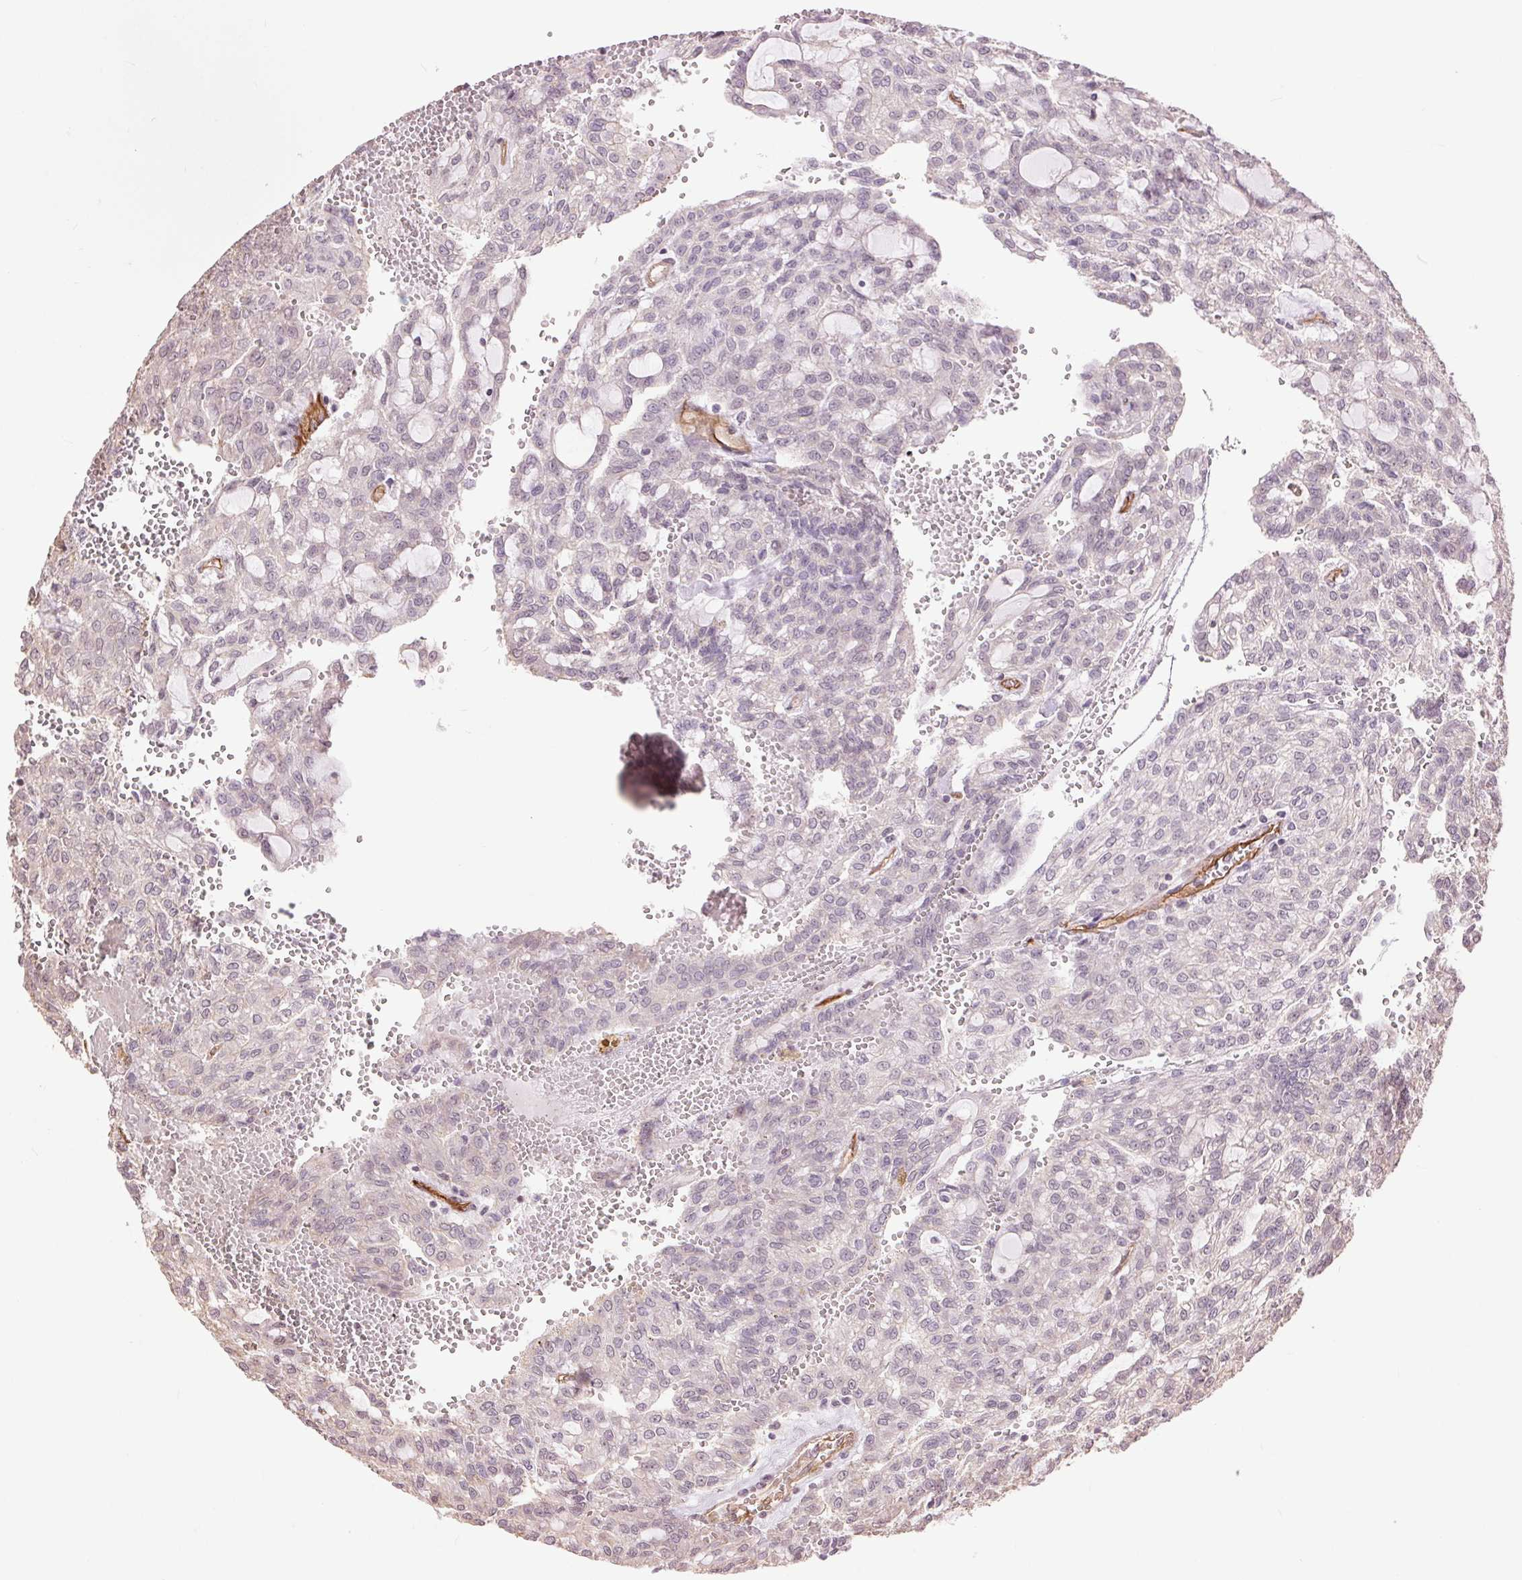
{"staining": {"intensity": "negative", "quantity": "none", "location": "none"}, "tissue": "renal cancer", "cell_type": "Tumor cells", "image_type": "cancer", "snomed": [{"axis": "morphology", "description": "Adenocarcinoma, NOS"}, {"axis": "topography", "description": "Kidney"}], "caption": "This is a image of immunohistochemistry staining of adenocarcinoma (renal), which shows no expression in tumor cells.", "gene": "PALM", "patient": {"sex": "male", "age": 63}}